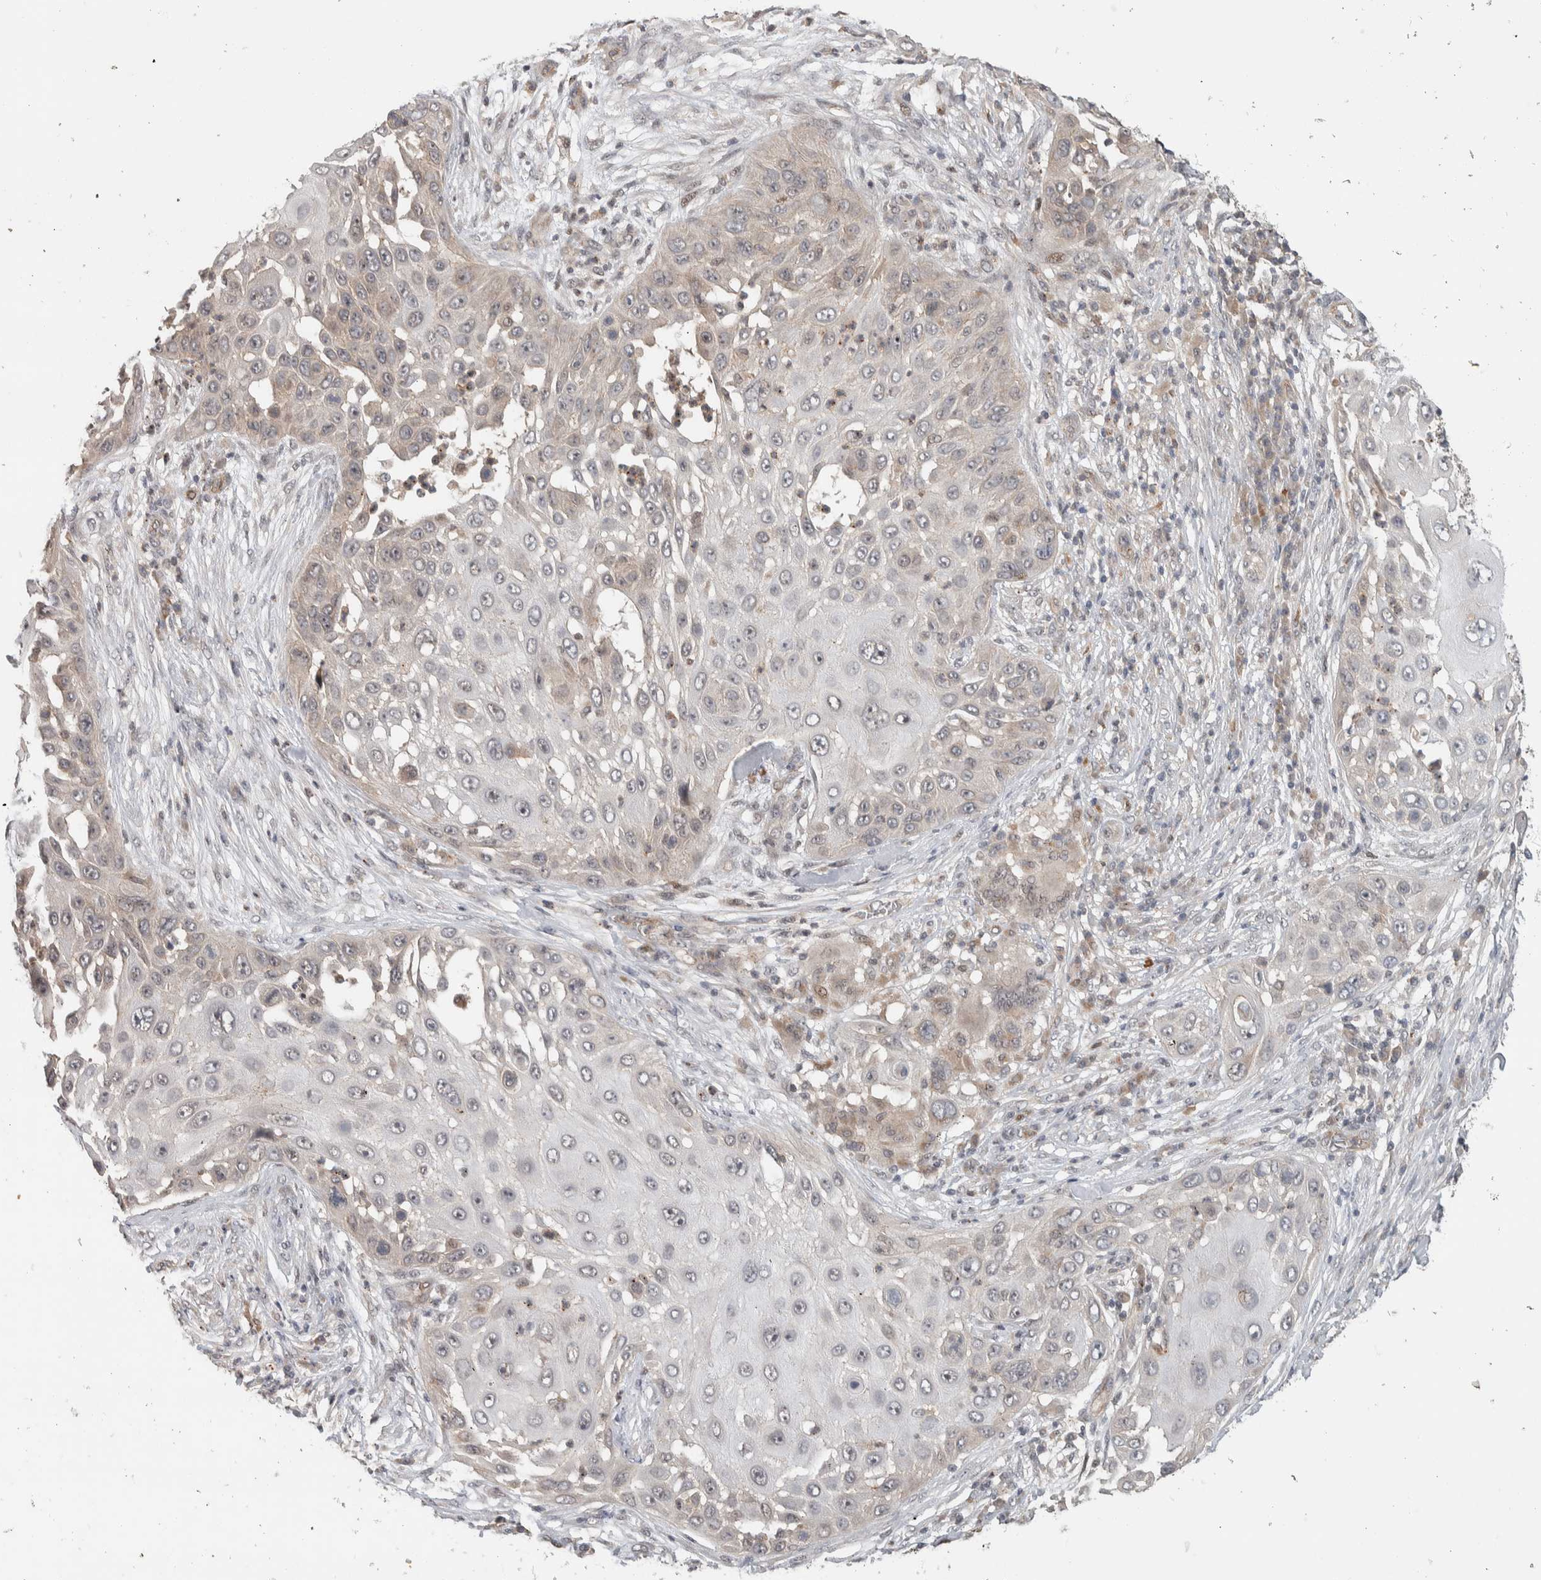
{"staining": {"intensity": "negative", "quantity": "none", "location": "none"}, "tissue": "skin cancer", "cell_type": "Tumor cells", "image_type": "cancer", "snomed": [{"axis": "morphology", "description": "Squamous cell carcinoma, NOS"}, {"axis": "topography", "description": "Skin"}], "caption": "Human skin squamous cell carcinoma stained for a protein using immunohistochemistry (IHC) exhibits no positivity in tumor cells.", "gene": "DEPTOR", "patient": {"sex": "female", "age": 44}}